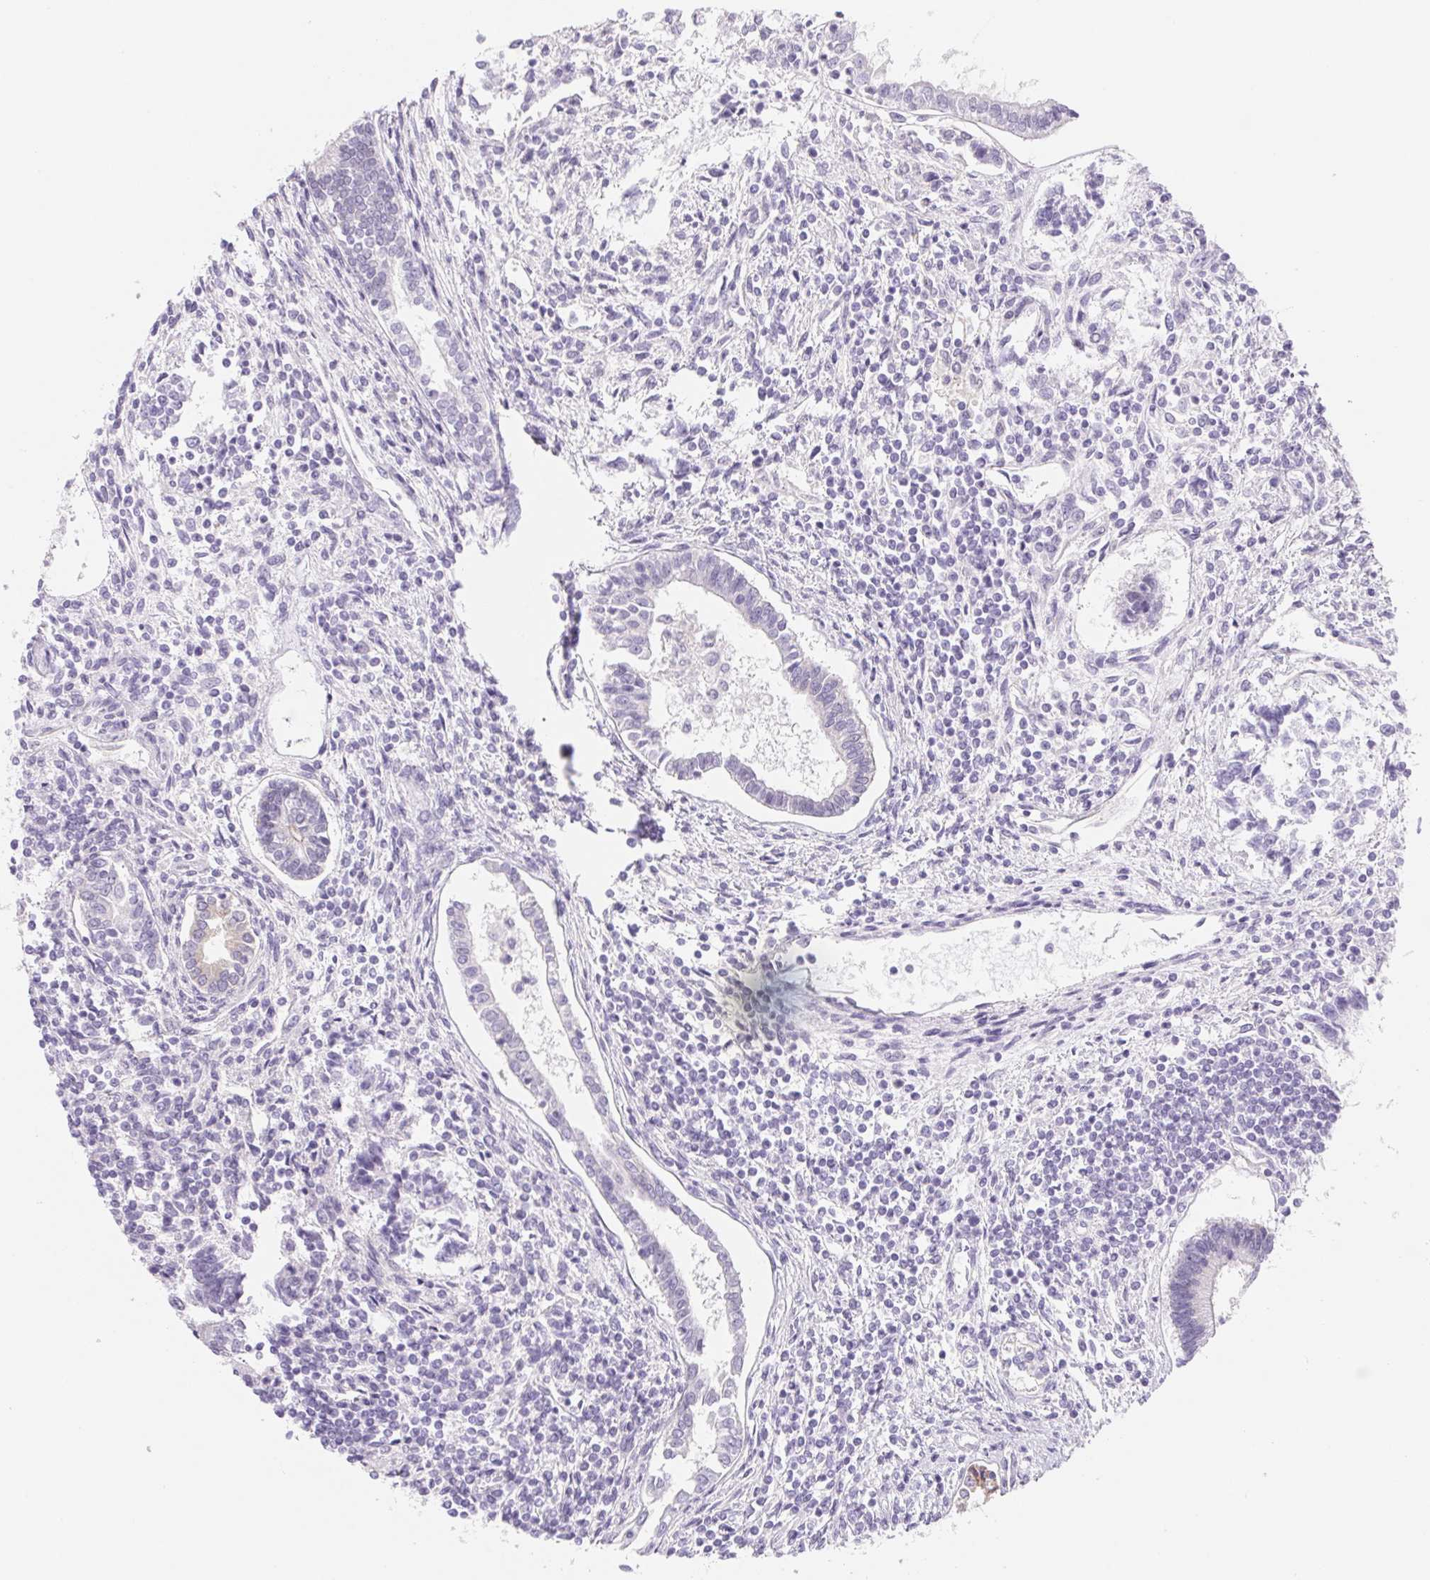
{"staining": {"intensity": "negative", "quantity": "none", "location": "none"}, "tissue": "testis cancer", "cell_type": "Tumor cells", "image_type": "cancer", "snomed": [{"axis": "morphology", "description": "Carcinoma, Embryonal, NOS"}, {"axis": "topography", "description": "Testis"}], "caption": "Human embryonal carcinoma (testis) stained for a protein using IHC displays no expression in tumor cells.", "gene": "CTNND2", "patient": {"sex": "male", "age": 37}}